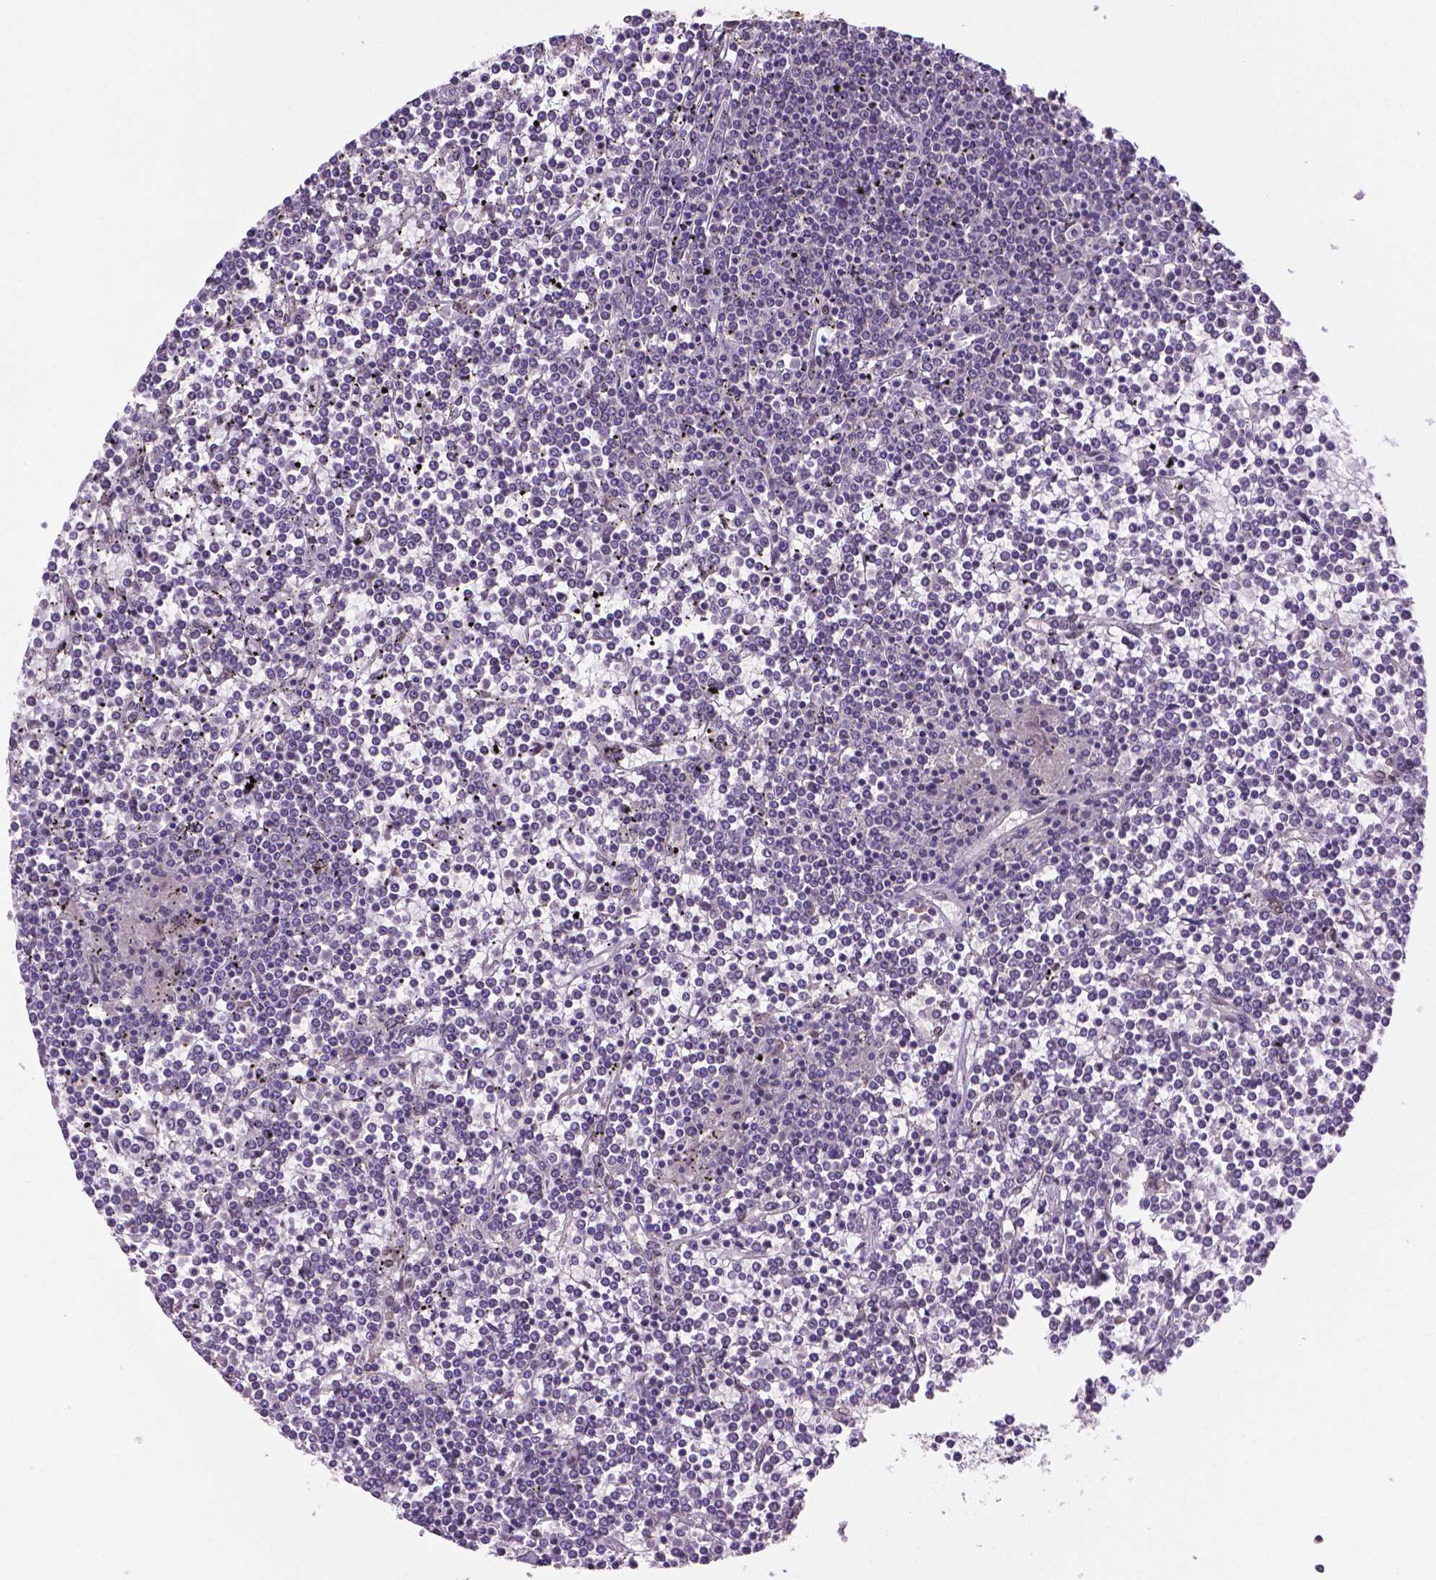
{"staining": {"intensity": "negative", "quantity": "none", "location": "none"}, "tissue": "lymphoma", "cell_type": "Tumor cells", "image_type": "cancer", "snomed": [{"axis": "morphology", "description": "Malignant lymphoma, non-Hodgkin's type, Low grade"}, {"axis": "topography", "description": "Spleen"}], "caption": "Photomicrograph shows no significant protein expression in tumor cells of lymphoma.", "gene": "IRF6", "patient": {"sex": "female", "age": 19}}